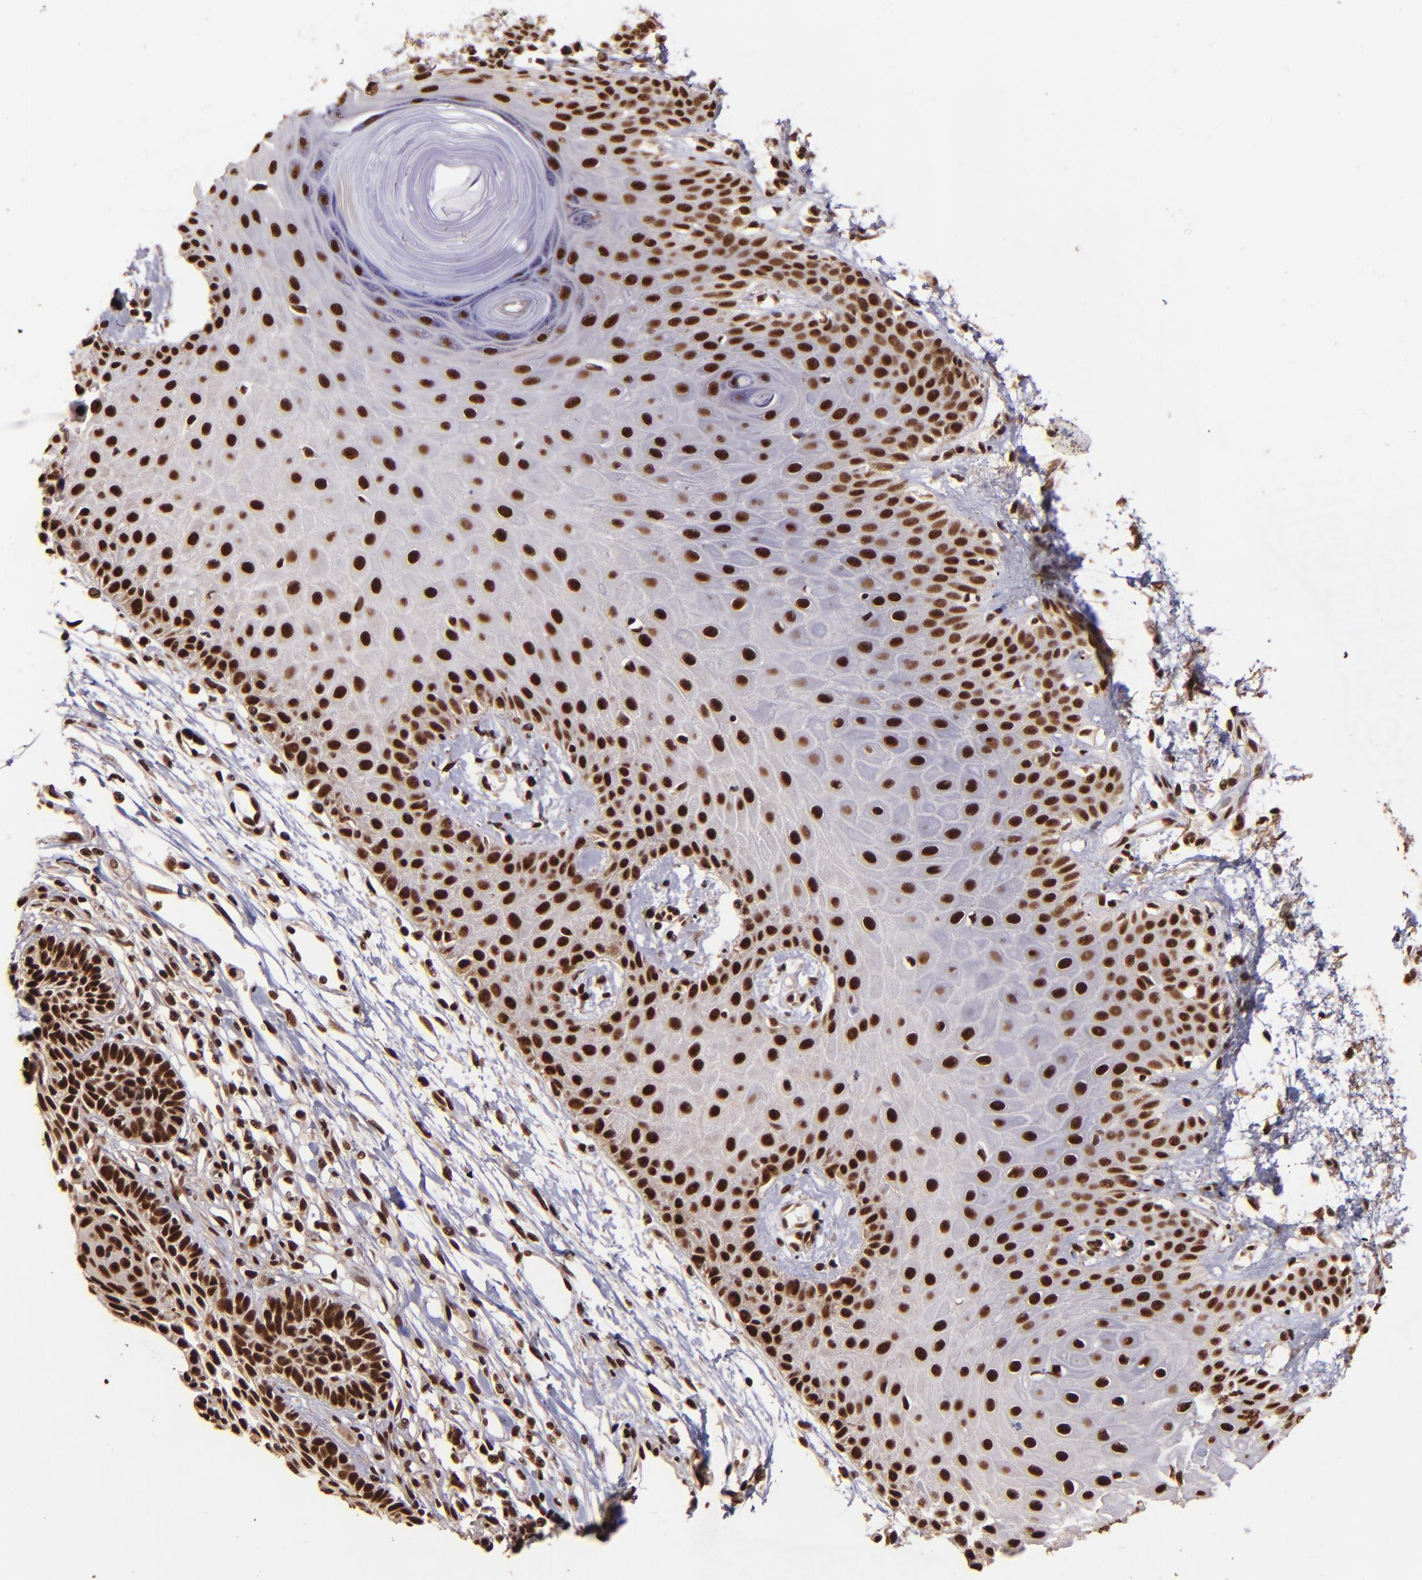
{"staining": {"intensity": "strong", "quantity": ">75%", "location": "nuclear"}, "tissue": "skin cancer", "cell_type": "Tumor cells", "image_type": "cancer", "snomed": [{"axis": "morphology", "description": "Basal cell carcinoma"}, {"axis": "topography", "description": "Skin"}], "caption": "The photomicrograph reveals immunohistochemical staining of skin basal cell carcinoma. There is strong nuclear positivity is seen in about >75% of tumor cells.", "gene": "PQBP1", "patient": {"sex": "male", "age": 67}}